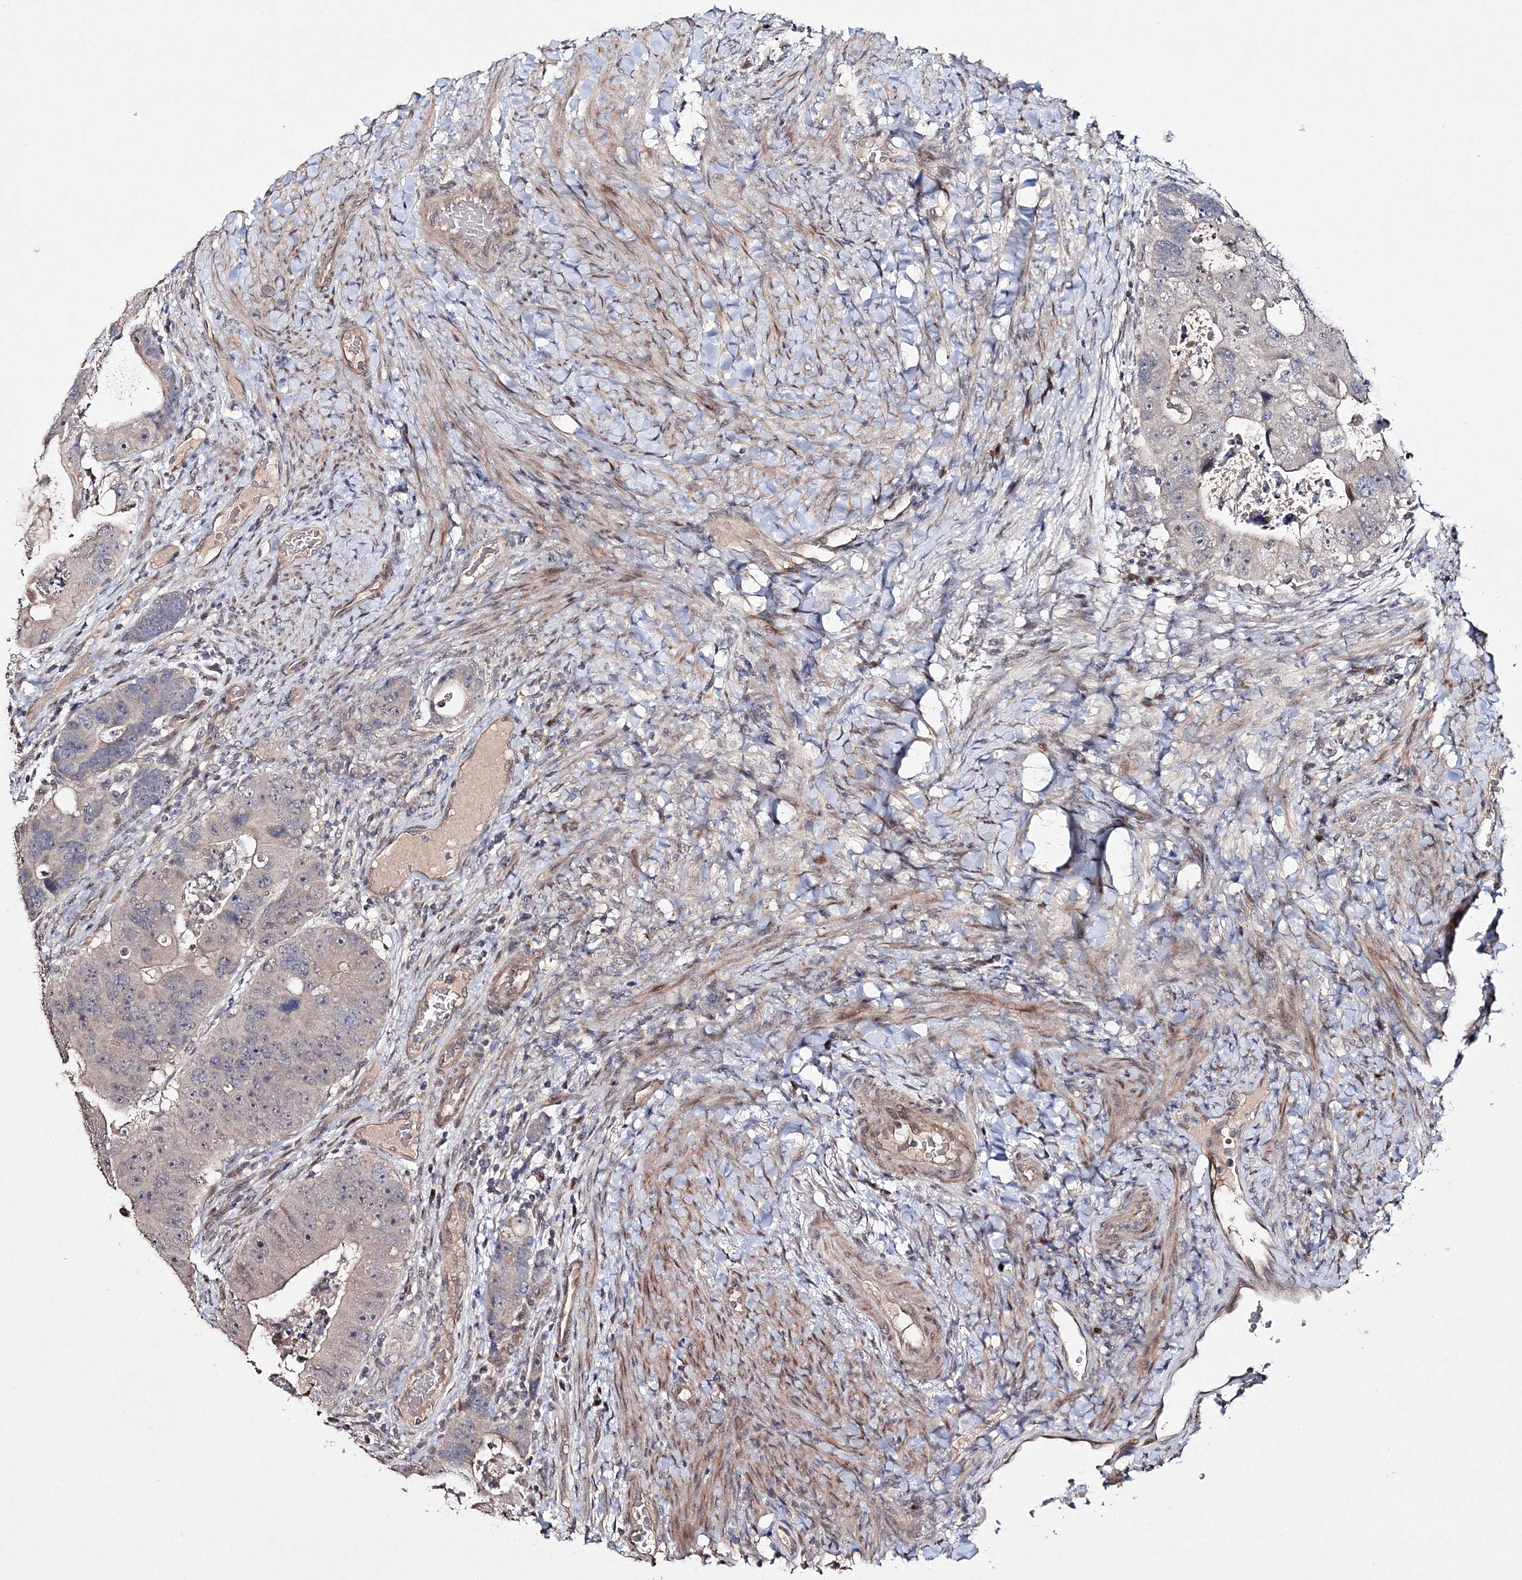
{"staining": {"intensity": "weak", "quantity": "<25%", "location": "cytoplasmic/membranous"}, "tissue": "colorectal cancer", "cell_type": "Tumor cells", "image_type": "cancer", "snomed": [{"axis": "morphology", "description": "Adenocarcinoma, NOS"}, {"axis": "topography", "description": "Rectum"}], "caption": "Tumor cells are negative for protein expression in human adenocarcinoma (colorectal).", "gene": "GJB5", "patient": {"sex": "male", "age": 59}}